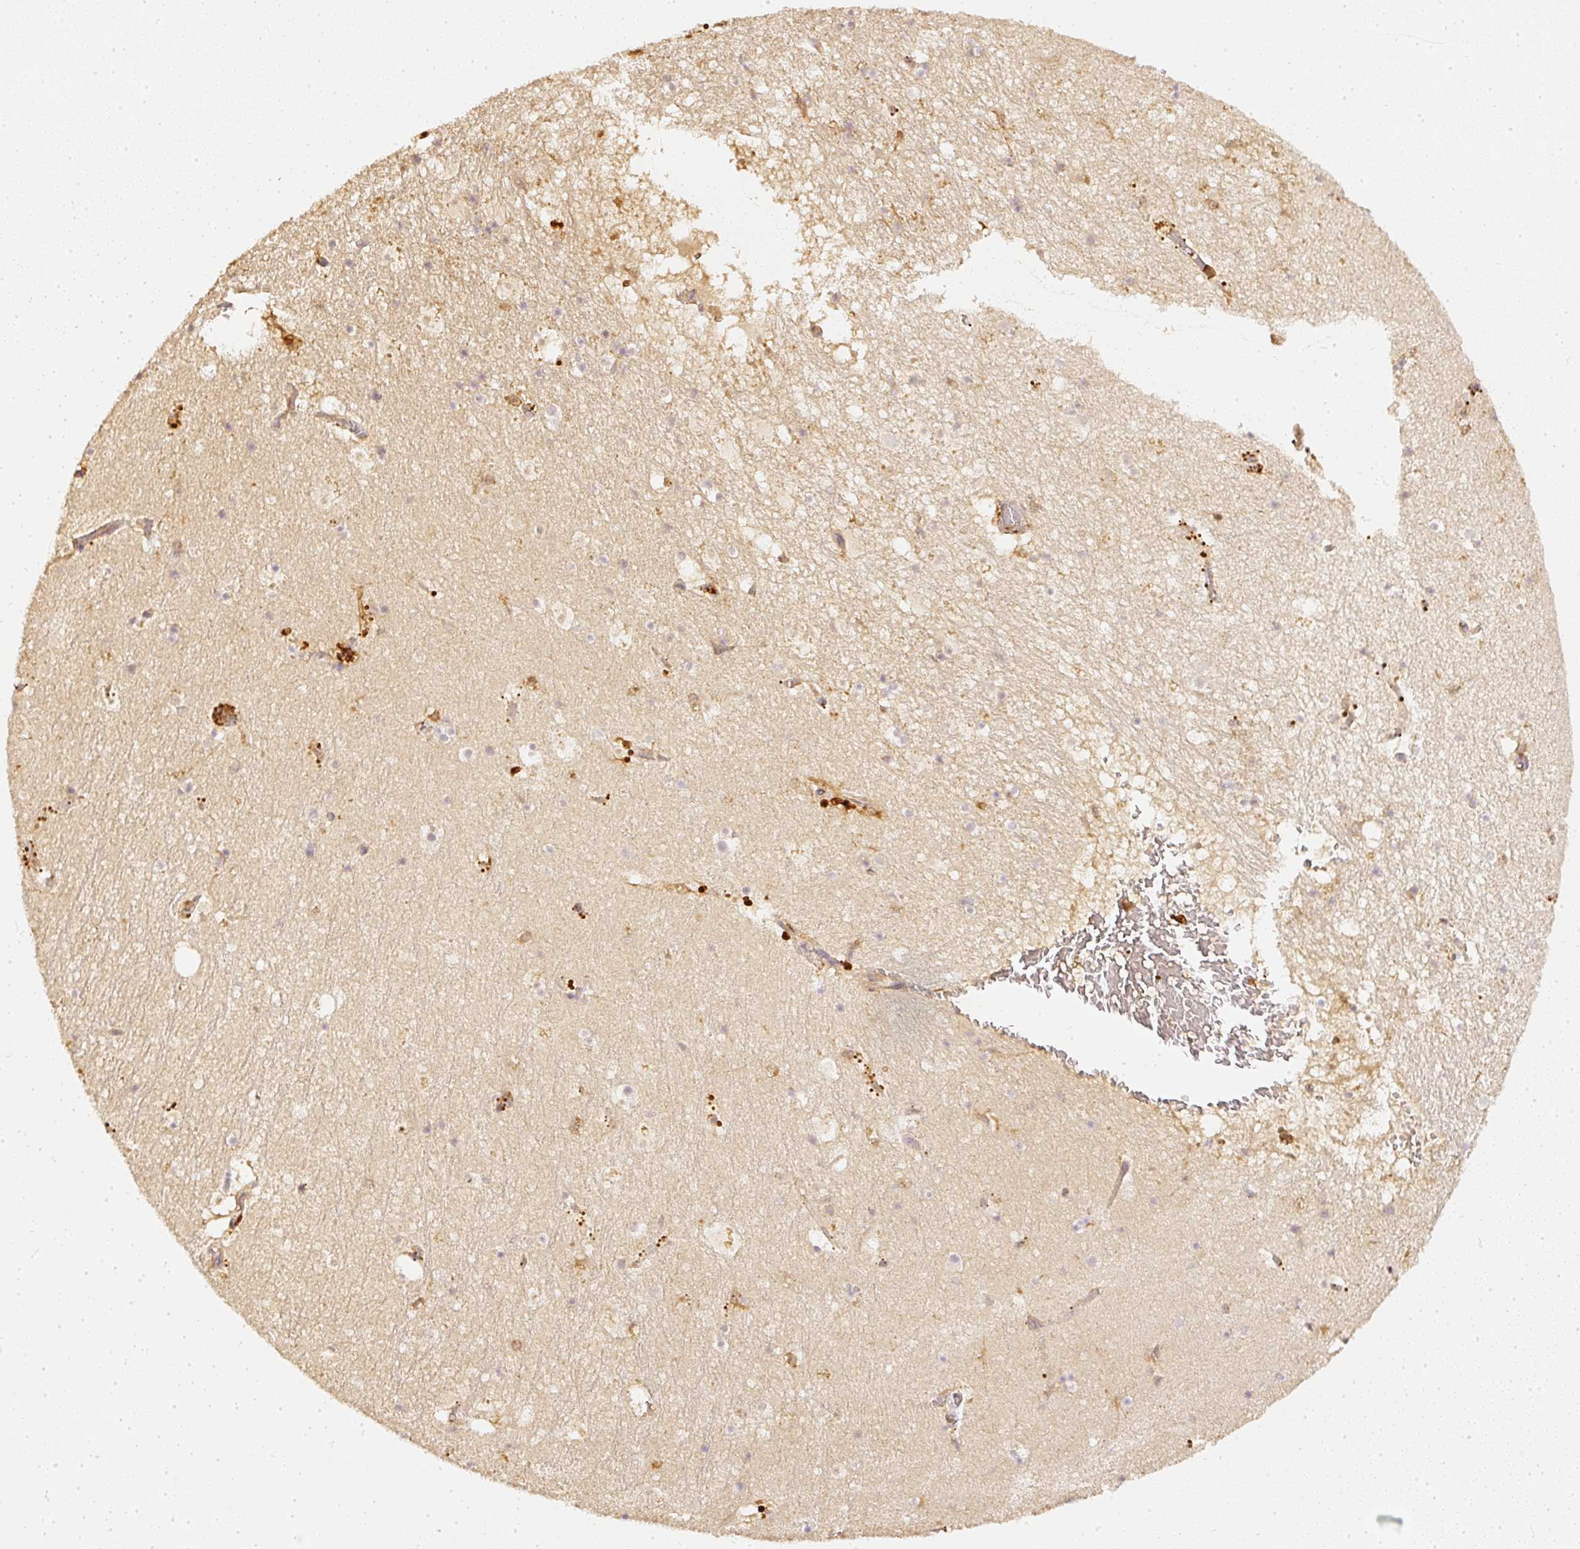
{"staining": {"intensity": "weak", "quantity": "25%-75%", "location": "cytoplasmic/membranous"}, "tissue": "hippocampus", "cell_type": "Glial cells", "image_type": "normal", "snomed": [{"axis": "morphology", "description": "Normal tissue, NOS"}, {"axis": "topography", "description": "Hippocampus"}], "caption": "Approximately 25%-75% of glial cells in unremarkable hippocampus exhibit weak cytoplasmic/membranous protein staining as visualized by brown immunohistochemical staining.", "gene": "PFN1", "patient": {"sex": "female", "age": 52}}